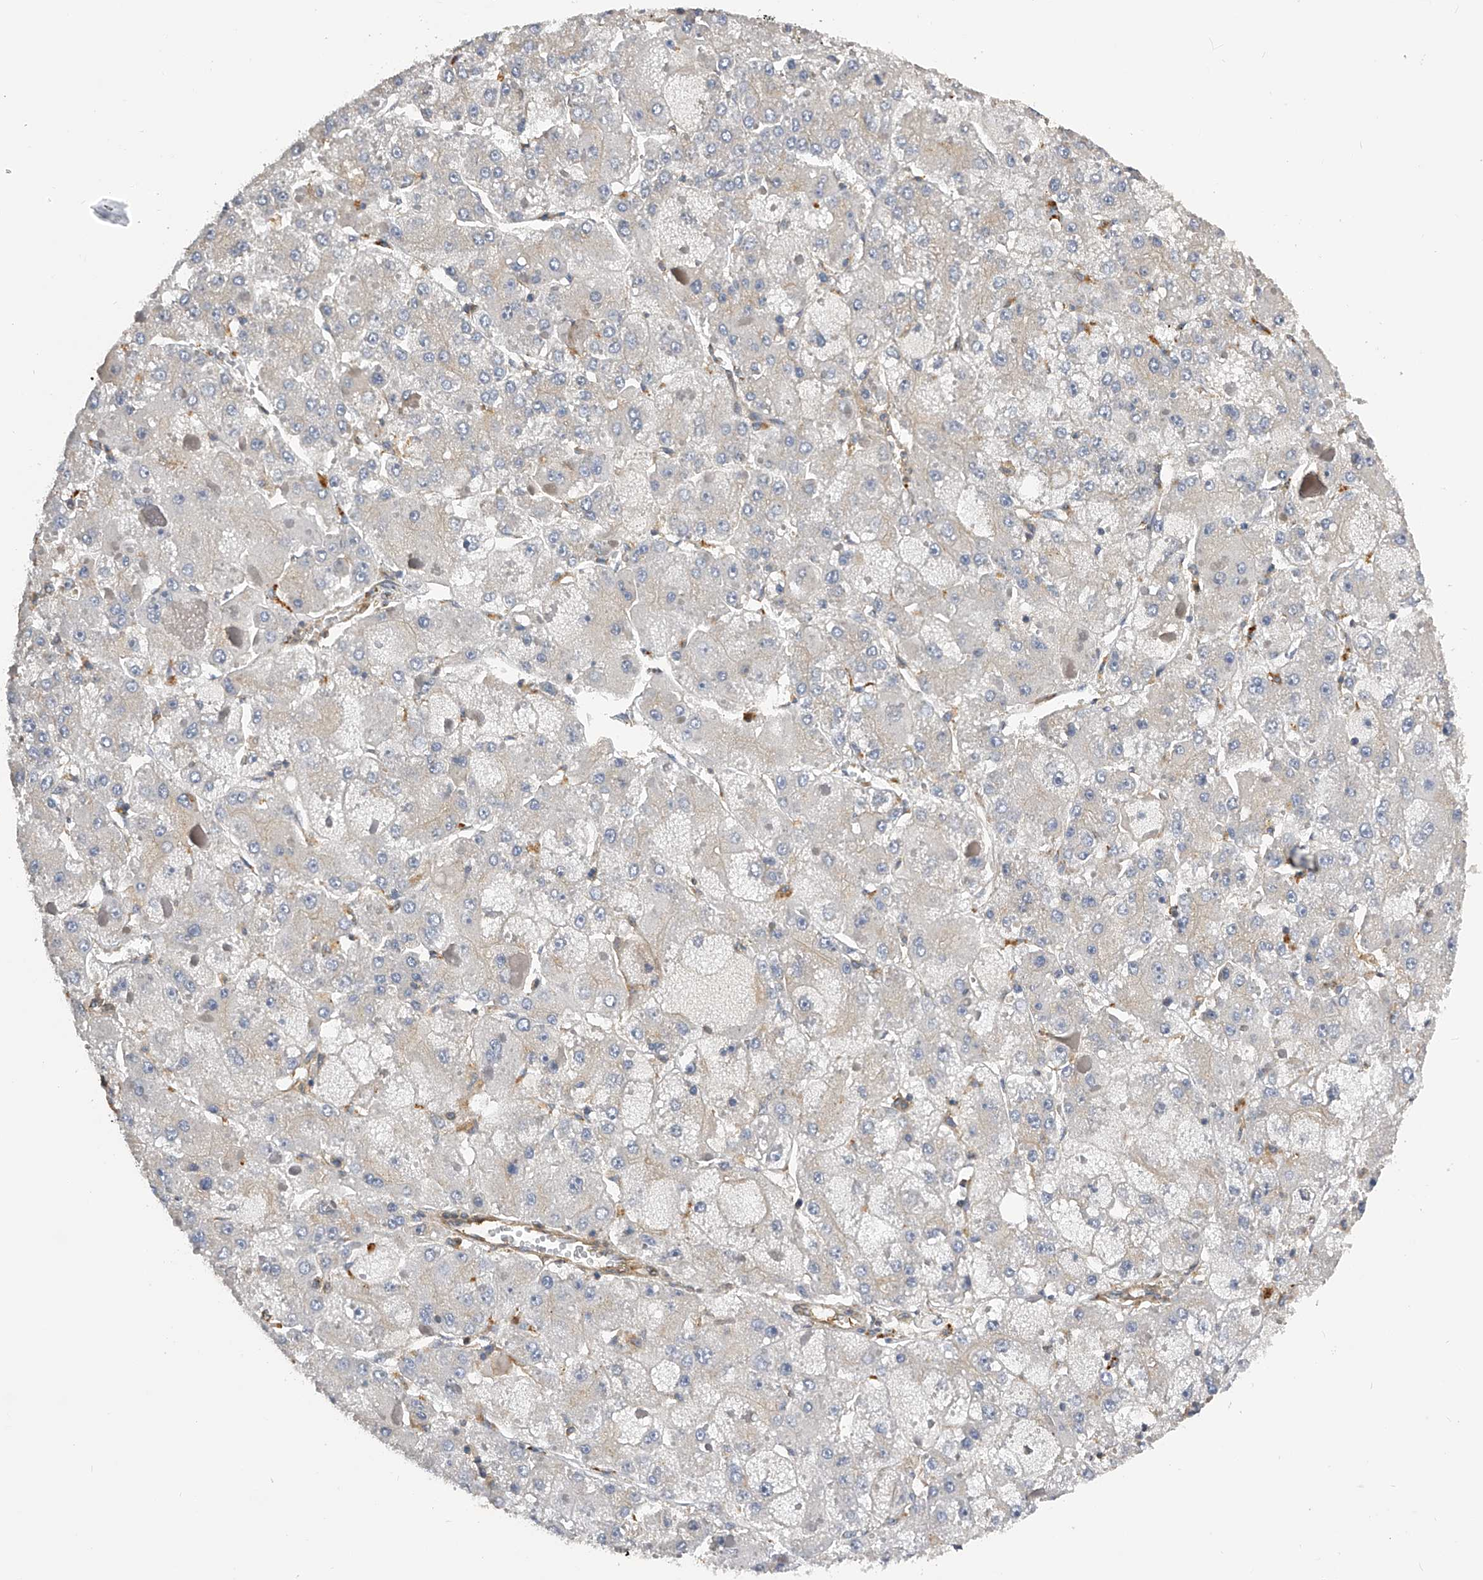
{"staining": {"intensity": "negative", "quantity": "none", "location": "none"}, "tissue": "liver cancer", "cell_type": "Tumor cells", "image_type": "cancer", "snomed": [{"axis": "morphology", "description": "Carcinoma, Hepatocellular, NOS"}, {"axis": "topography", "description": "Liver"}], "caption": "There is no significant staining in tumor cells of liver cancer.", "gene": "PTPRA", "patient": {"sex": "female", "age": 73}}